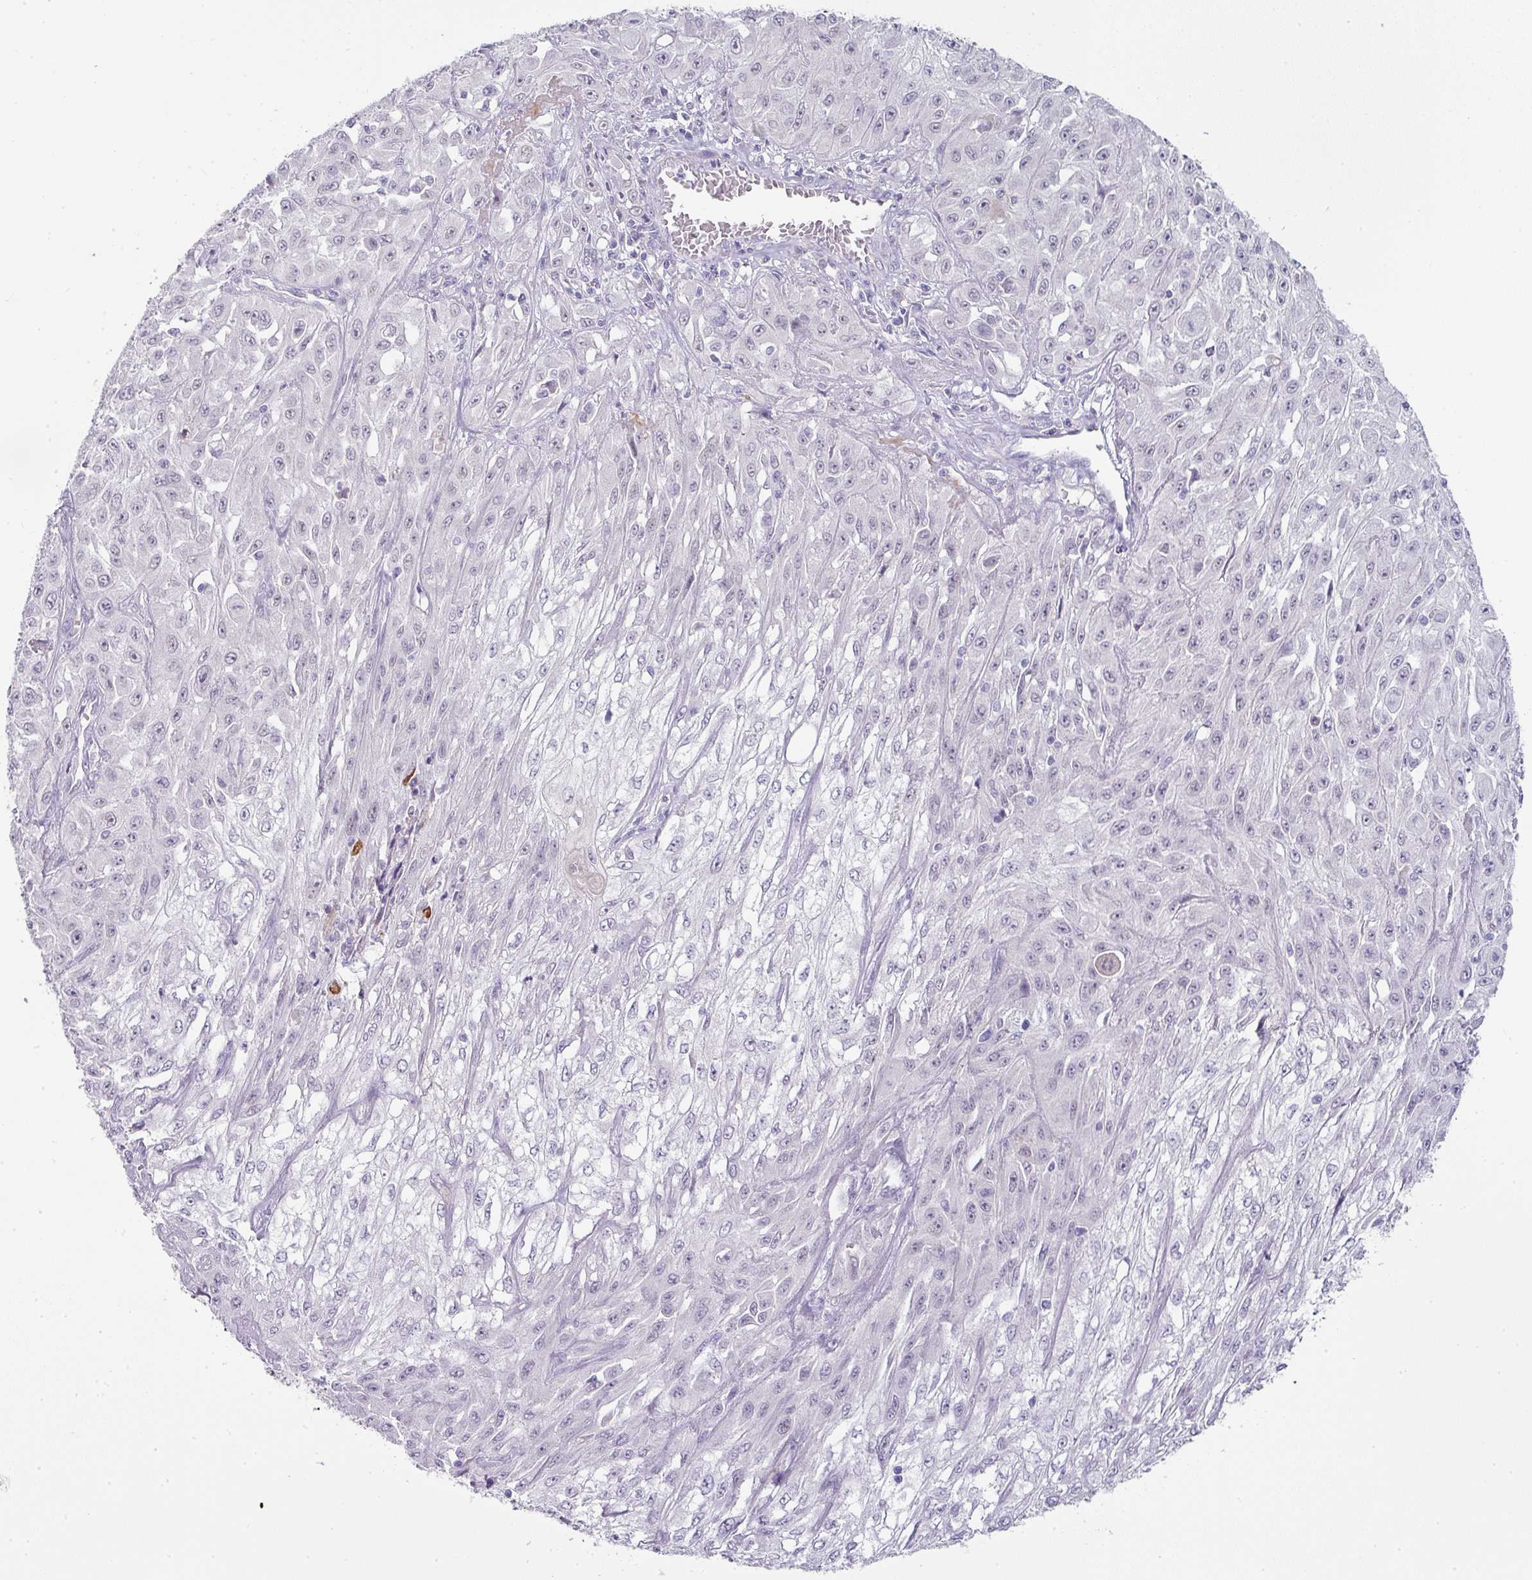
{"staining": {"intensity": "negative", "quantity": "none", "location": "none"}, "tissue": "skin cancer", "cell_type": "Tumor cells", "image_type": "cancer", "snomed": [{"axis": "morphology", "description": "Squamous cell carcinoma, NOS"}, {"axis": "morphology", "description": "Squamous cell carcinoma, metastatic, NOS"}, {"axis": "topography", "description": "Skin"}, {"axis": "topography", "description": "Lymph node"}], "caption": "Immunohistochemistry (IHC) of skin cancer (metastatic squamous cell carcinoma) demonstrates no expression in tumor cells.", "gene": "FGF17", "patient": {"sex": "male", "age": 75}}